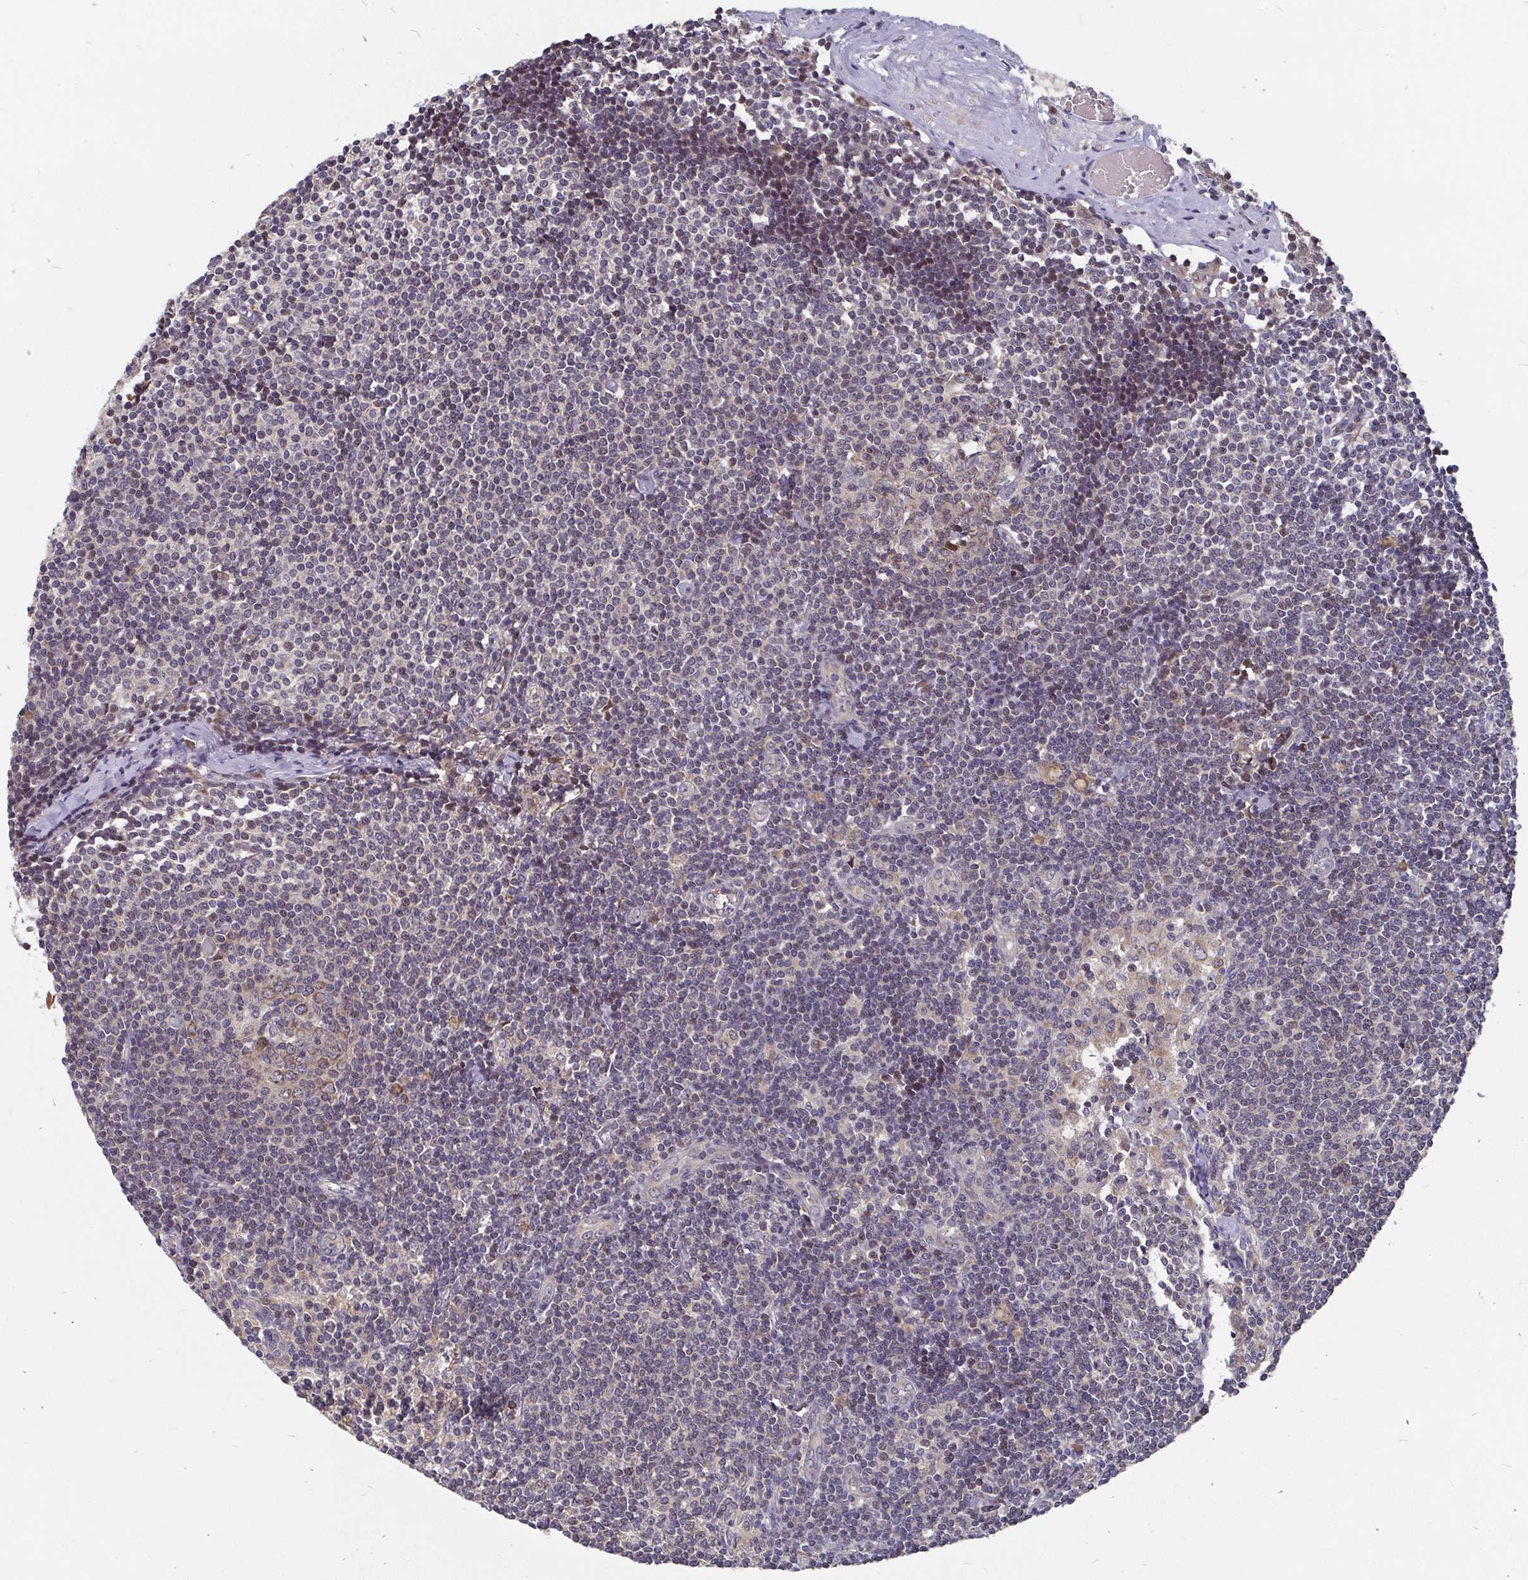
{"staining": {"intensity": "moderate", "quantity": "25%-75%", "location": "cytoplasmic/membranous"}, "tissue": "lymph node", "cell_type": "Germinal center cells", "image_type": "normal", "snomed": [{"axis": "morphology", "description": "Normal tissue, NOS"}, {"axis": "topography", "description": "Lymph node"}], "caption": "IHC image of normal lymph node stained for a protein (brown), which shows medium levels of moderate cytoplasmic/membranous staining in about 25%-75% of germinal center cells.", "gene": "PDF", "patient": {"sex": "female", "age": 69}}